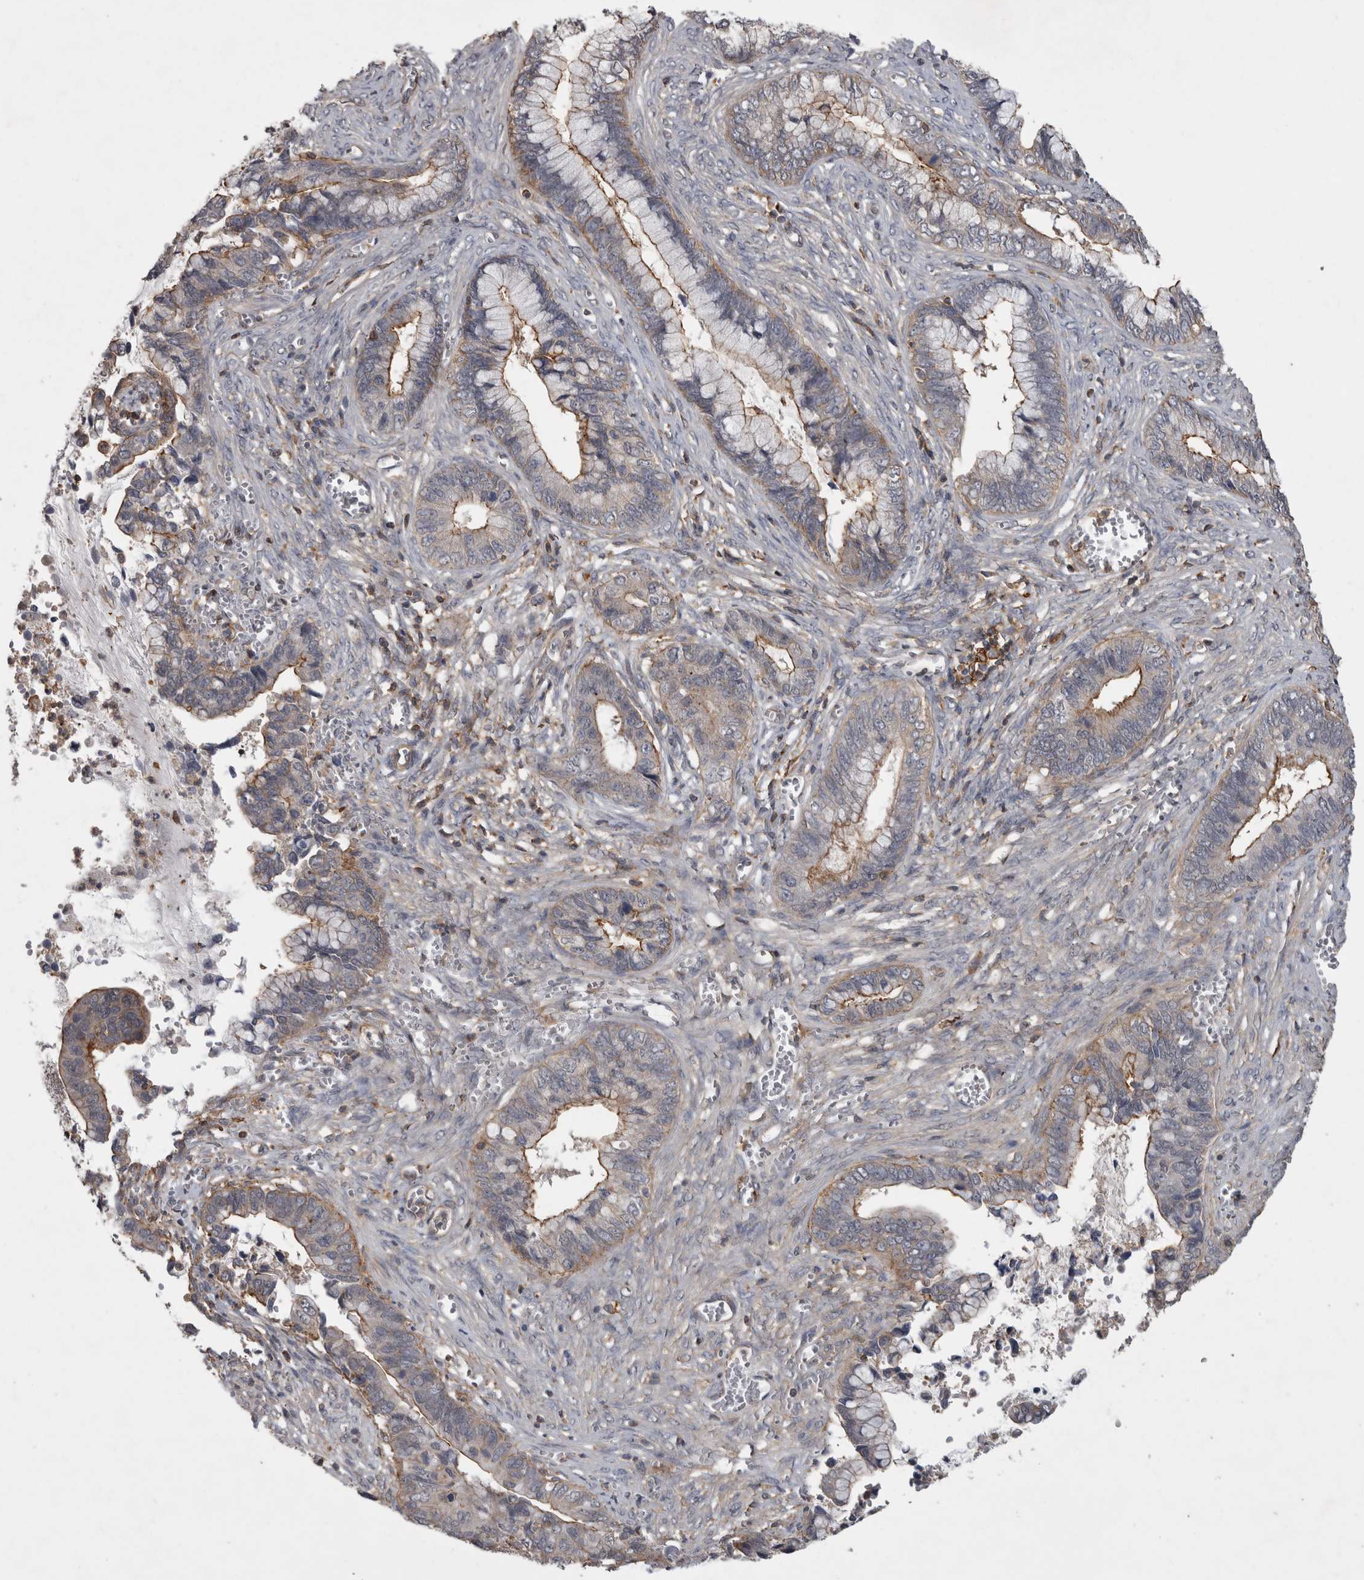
{"staining": {"intensity": "weak", "quantity": "25%-75%", "location": "cytoplasmic/membranous"}, "tissue": "cervical cancer", "cell_type": "Tumor cells", "image_type": "cancer", "snomed": [{"axis": "morphology", "description": "Adenocarcinoma, NOS"}, {"axis": "topography", "description": "Cervix"}], "caption": "Weak cytoplasmic/membranous expression for a protein is identified in approximately 25%-75% of tumor cells of adenocarcinoma (cervical) using immunohistochemistry (IHC).", "gene": "SPATA48", "patient": {"sex": "female", "age": 44}}